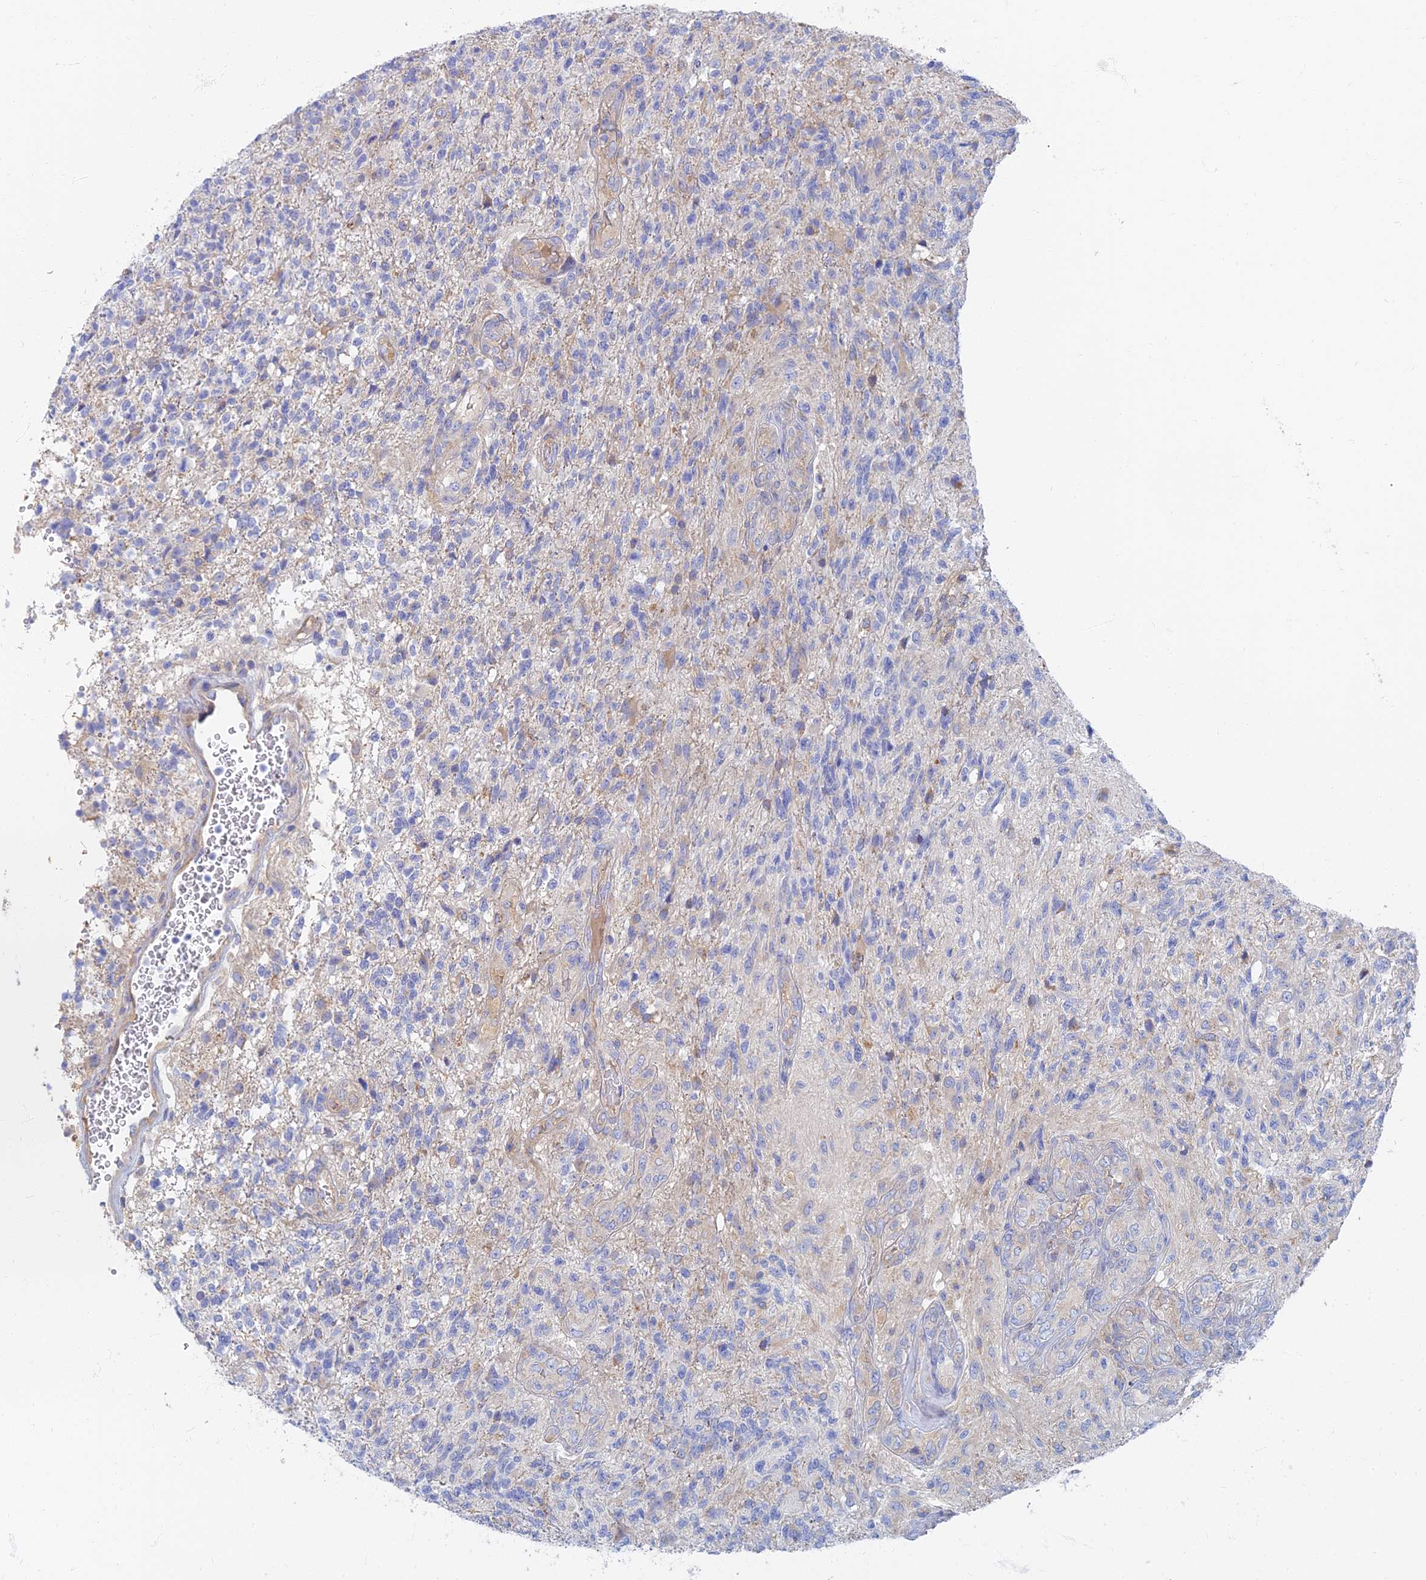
{"staining": {"intensity": "negative", "quantity": "none", "location": "none"}, "tissue": "glioma", "cell_type": "Tumor cells", "image_type": "cancer", "snomed": [{"axis": "morphology", "description": "Glioma, malignant, High grade"}, {"axis": "topography", "description": "Brain"}], "caption": "Malignant glioma (high-grade) stained for a protein using IHC displays no positivity tumor cells.", "gene": "TMEM44", "patient": {"sex": "male", "age": 56}}